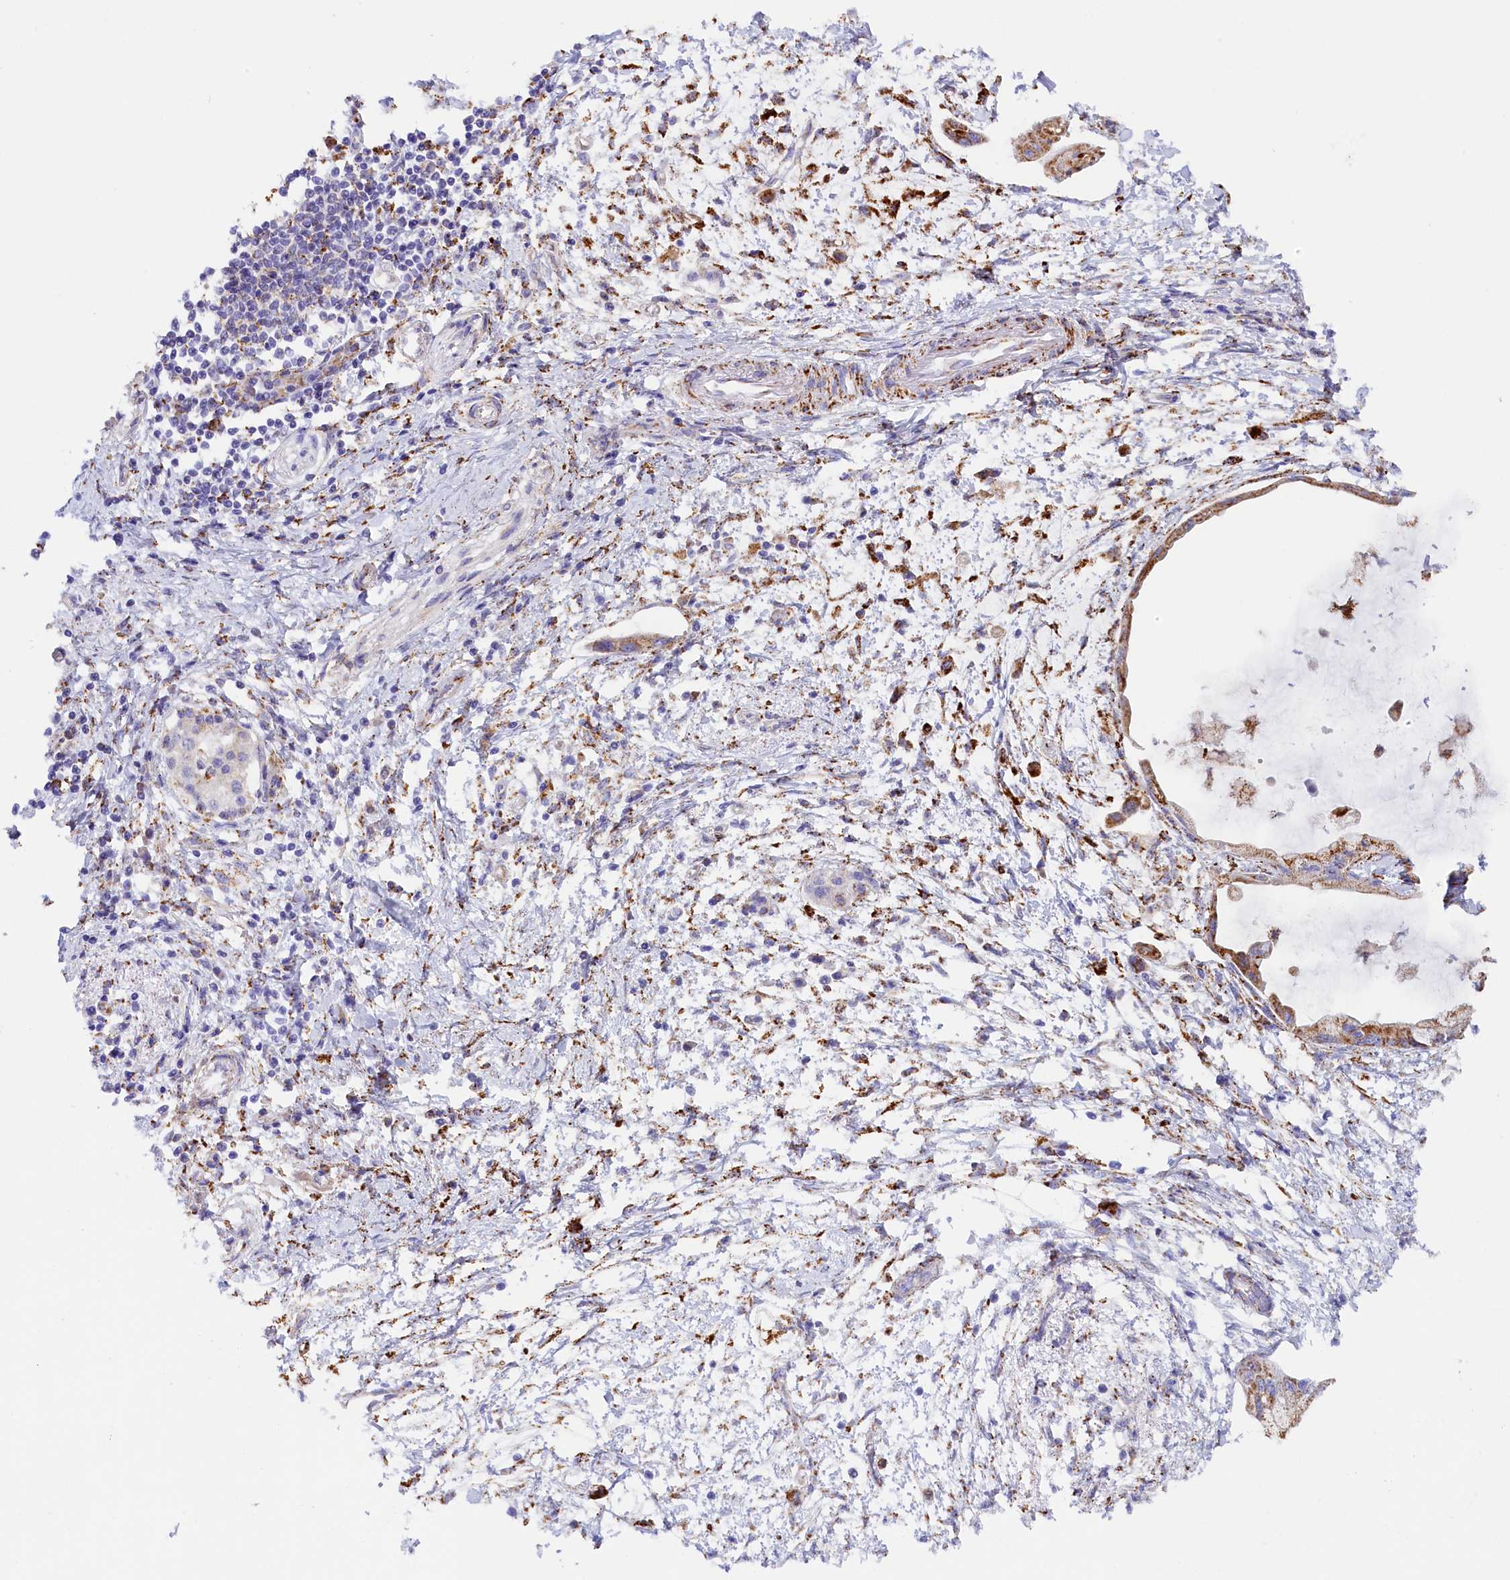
{"staining": {"intensity": "moderate", "quantity": "25%-75%", "location": "cytoplasmic/membranous"}, "tissue": "pancreatic cancer", "cell_type": "Tumor cells", "image_type": "cancer", "snomed": [{"axis": "morphology", "description": "Adenocarcinoma, NOS"}, {"axis": "topography", "description": "Pancreas"}], "caption": "Human pancreatic cancer stained with a brown dye exhibits moderate cytoplasmic/membranous positive expression in about 25%-75% of tumor cells.", "gene": "AKTIP", "patient": {"sex": "male", "age": 48}}